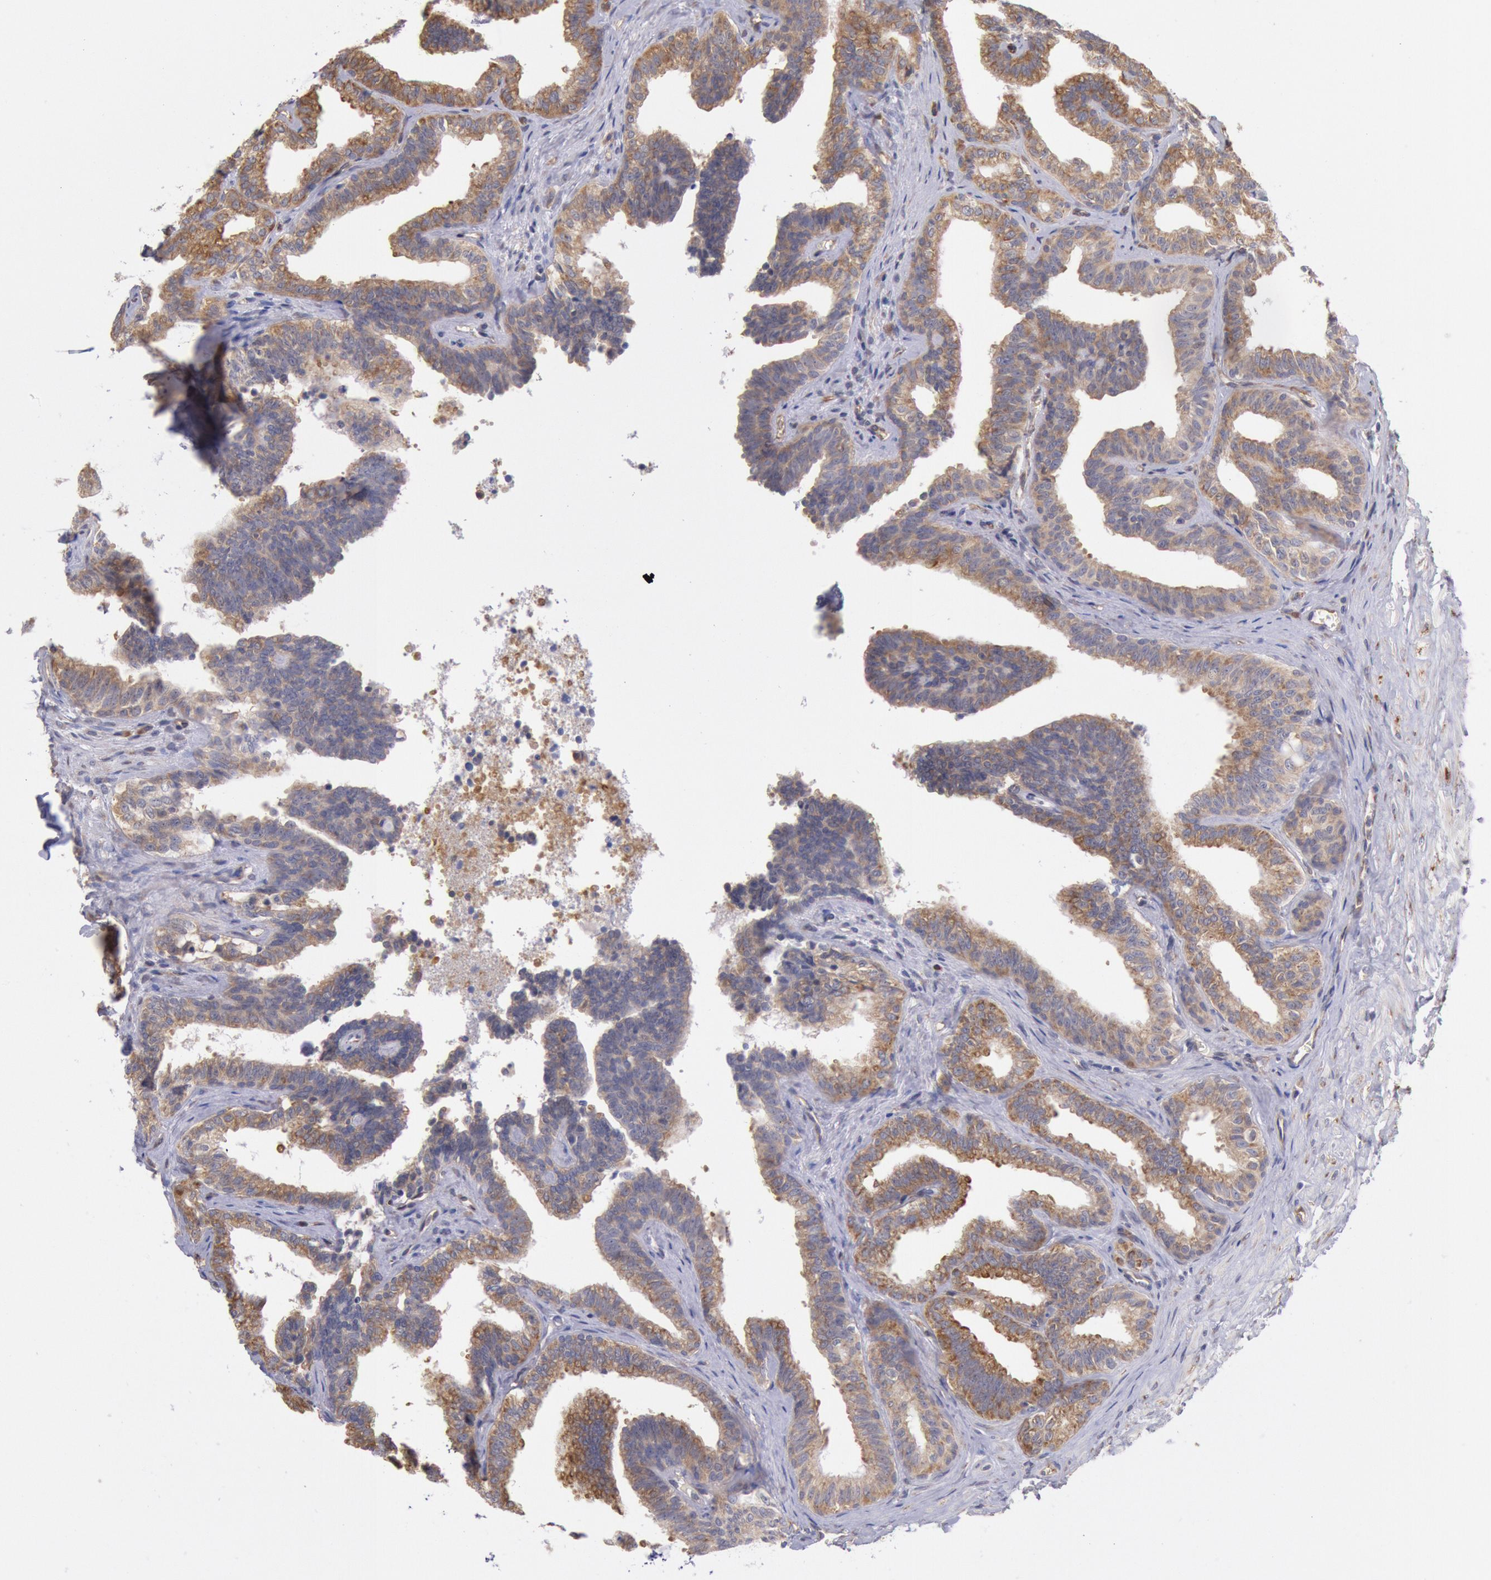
{"staining": {"intensity": "moderate", "quantity": ">75%", "location": "cytoplasmic/membranous"}, "tissue": "seminal vesicle", "cell_type": "Glandular cells", "image_type": "normal", "snomed": [{"axis": "morphology", "description": "Normal tissue, NOS"}, {"axis": "topography", "description": "Seminal veicle"}], "caption": "Immunohistochemical staining of benign seminal vesicle shows moderate cytoplasmic/membranous protein positivity in about >75% of glandular cells. (Brightfield microscopy of DAB IHC at high magnification).", "gene": "DRG1", "patient": {"sex": "male", "age": 26}}